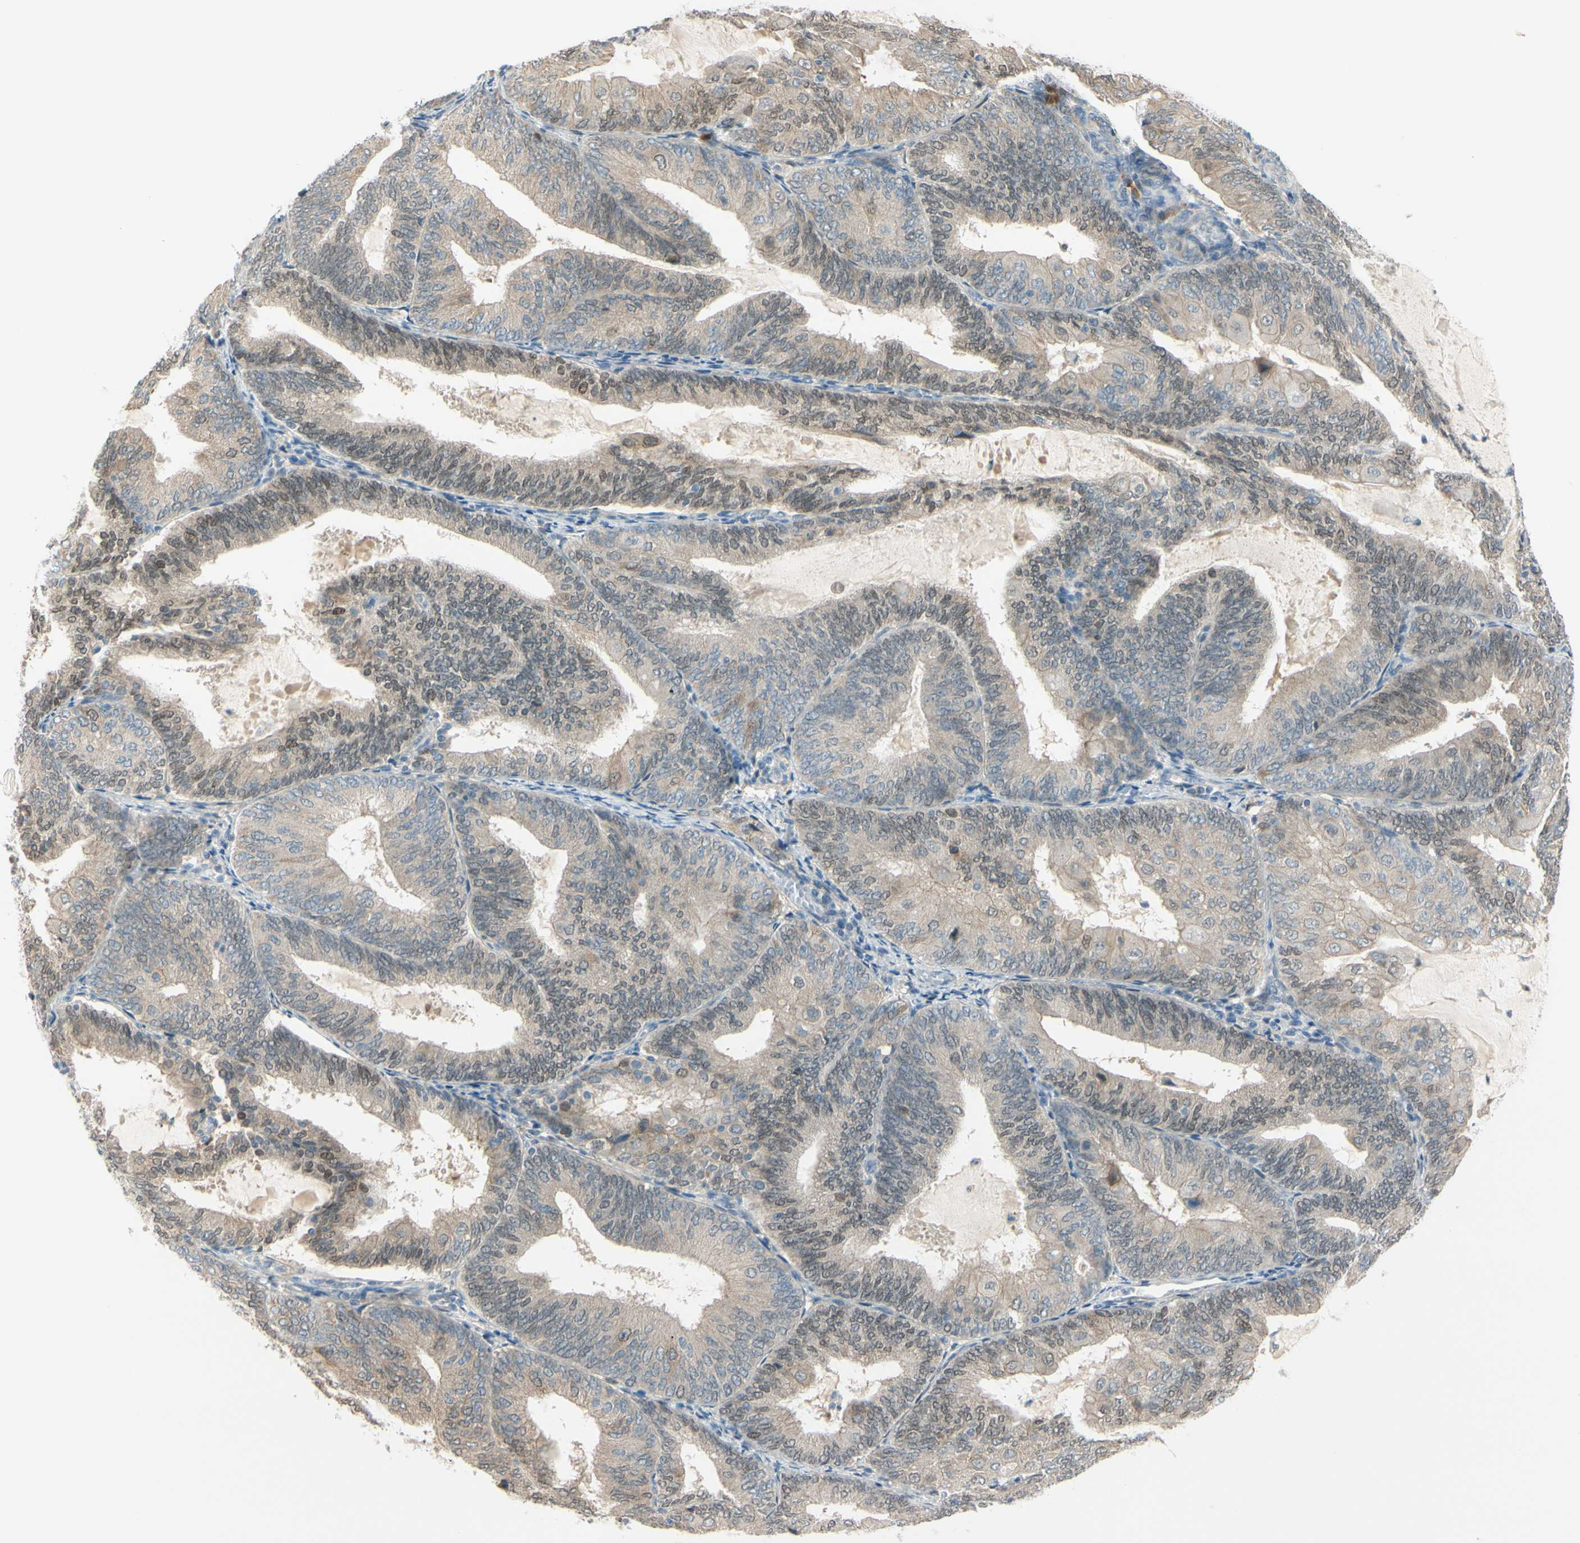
{"staining": {"intensity": "weak", "quantity": "25%-75%", "location": "cytoplasmic/membranous,nuclear"}, "tissue": "endometrial cancer", "cell_type": "Tumor cells", "image_type": "cancer", "snomed": [{"axis": "morphology", "description": "Adenocarcinoma, NOS"}, {"axis": "topography", "description": "Endometrium"}], "caption": "The photomicrograph exhibits immunohistochemical staining of endometrial cancer. There is weak cytoplasmic/membranous and nuclear staining is appreciated in approximately 25%-75% of tumor cells.", "gene": "PTTG1", "patient": {"sex": "female", "age": 81}}